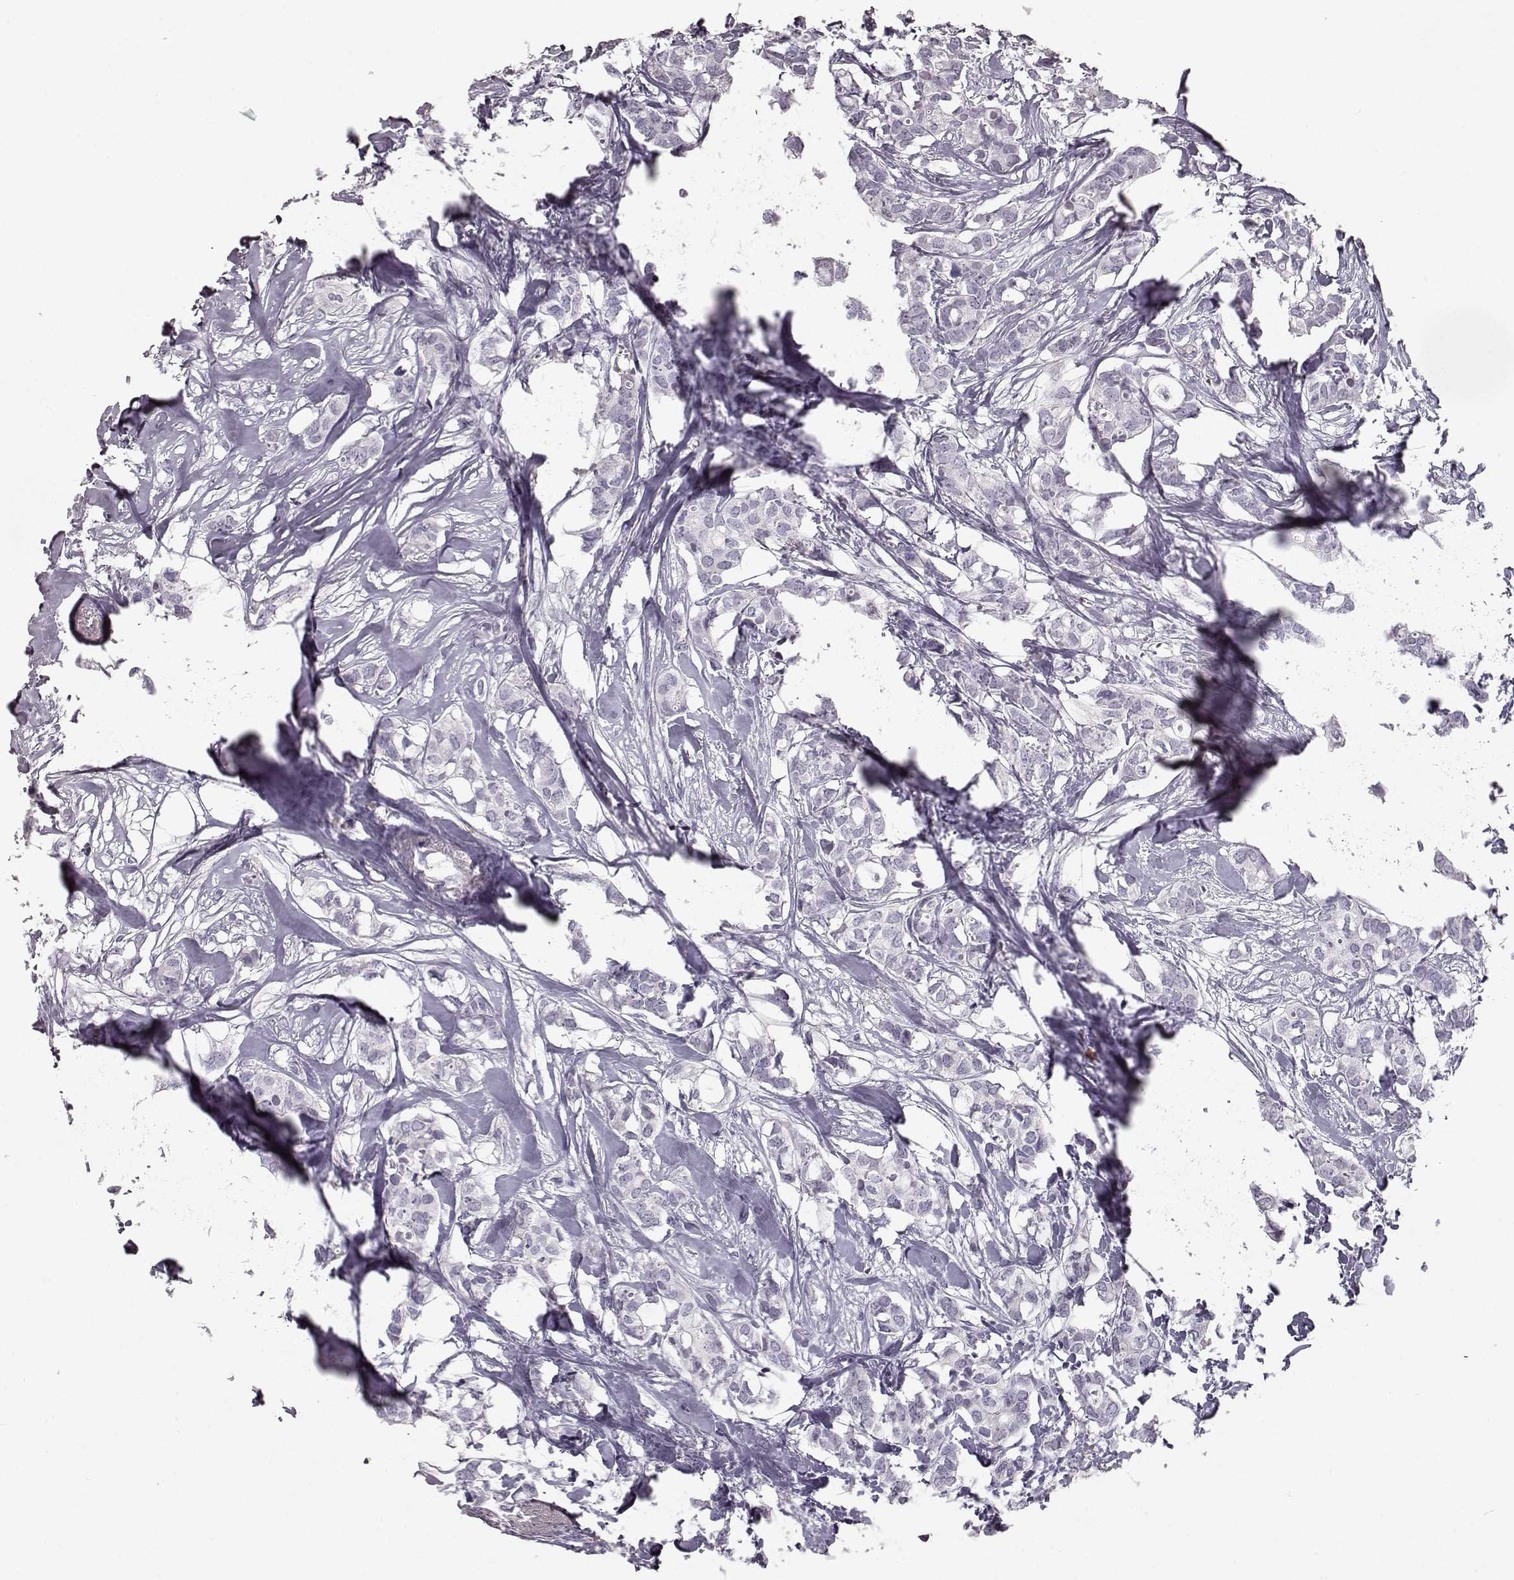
{"staining": {"intensity": "negative", "quantity": "none", "location": "none"}, "tissue": "breast cancer", "cell_type": "Tumor cells", "image_type": "cancer", "snomed": [{"axis": "morphology", "description": "Duct carcinoma"}, {"axis": "topography", "description": "Breast"}], "caption": "Micrograph shows no significant protein positivity in tumor cells of intraductal carcinoma (breast). The staining is performed using DAB brown chromogen with nuclei counter-stained in using hematoxylin.", "gene": "CCL19", "patient": {"sex": "female", "age": 62}}